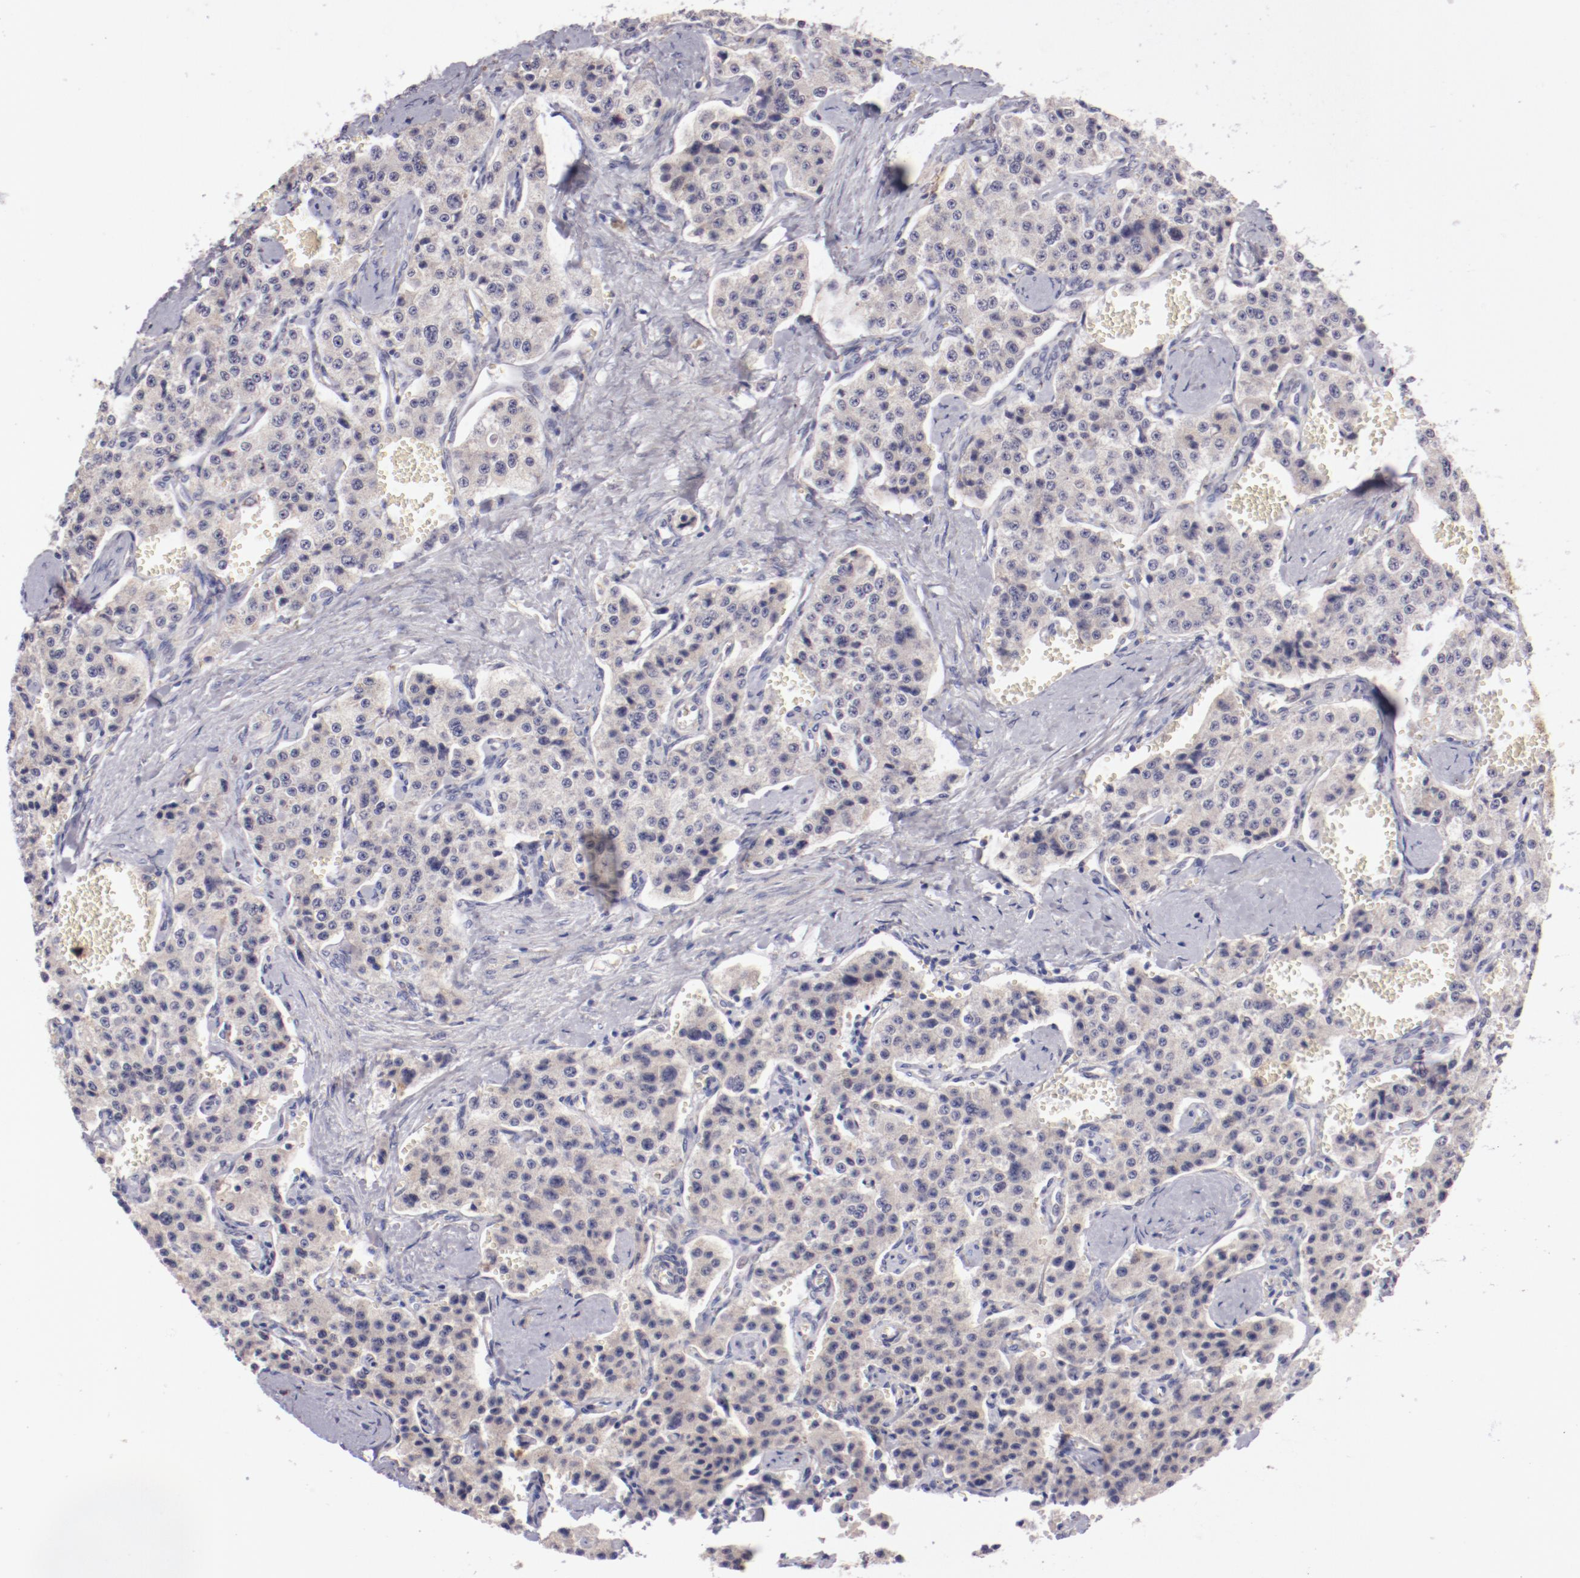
{"staining": {"intensity": "weak", "quantity": ">75%", "location": "cytoplasmic/membranous"}, "tissue": "carcinoid", "cell_type": "Tumor cells", "image_type": "cancer", "snomed": [{"axis": "morphology", "description": "Carcinoid, malignant, NOS"}, {"axis": "topography", "description": "Small intestine"}], "caption": "High-magnification brightfield microscopy of carcinoid stained with DAB (3,3'-diaminobenzidine) (brown) and counterstained with hematoxylin (blue). tumor cells exhibit weak cytoplasmic/membranous expression is present in approximately>75% of cells. (Stains: DAB in brown, nuclei in blue, Microscopy: brightfield microscopy at high magnification).", "gene": "TRAF3", "patient": {"sex": "male", "age": 52}}